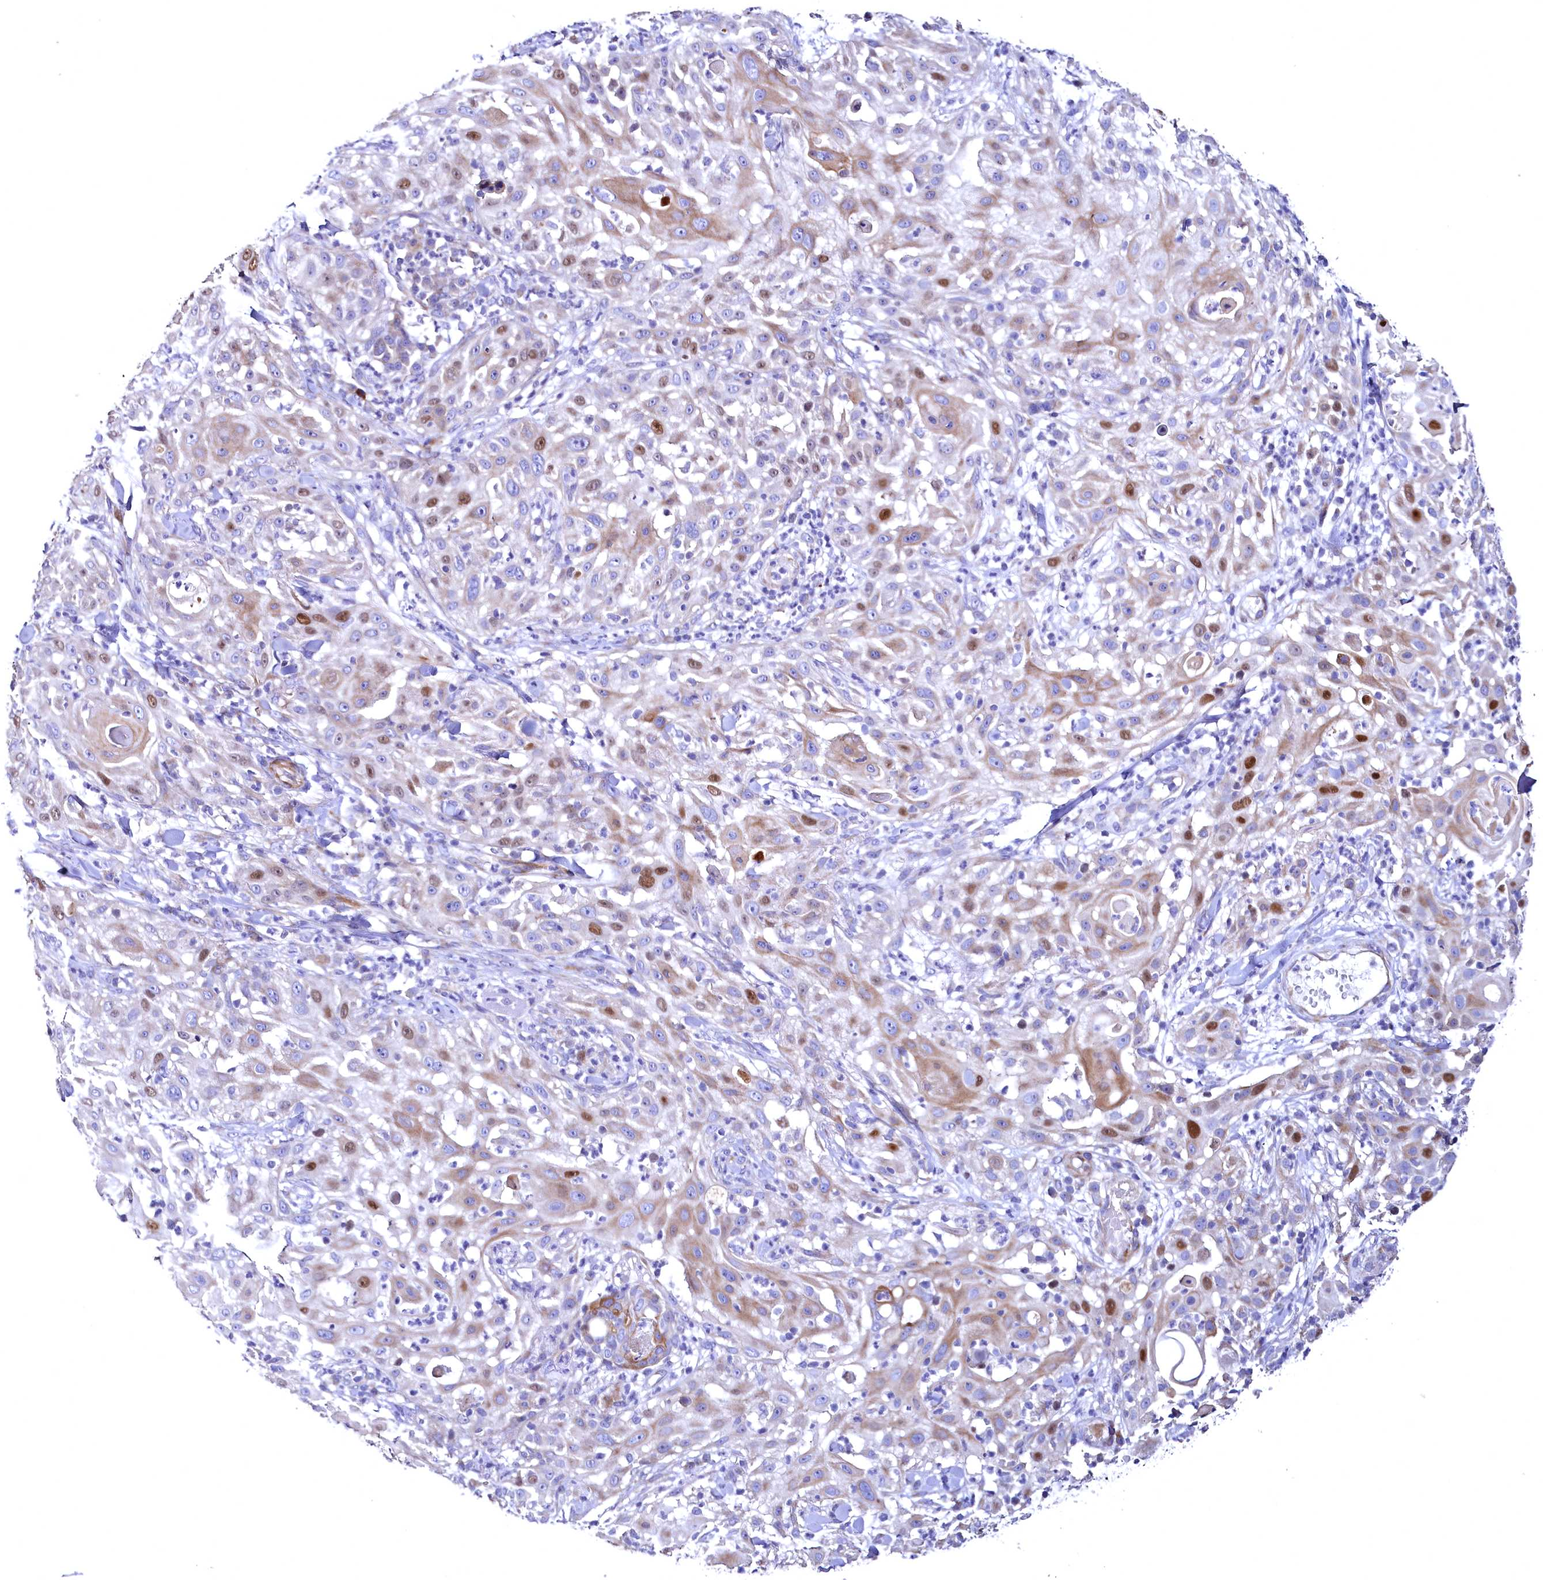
{"staining": {"intensity": "strong", "quantity": "<25%", "location": "cytoplasmic/membranous,nuclear"}, "tissue": "skin cancer", "cell_type": "Tumor cells", "image_type": "cancer", "snomed": [{"axis": "morphology", "description": "Squamous cell carcinoma, NOS"}, {"axis": "topography", "description": "Skin"}], "caption": "IHC image of neoplastic tissue: human squamous cell carcinoma (skin) stained using immunohistochemistry (IHC) shows medium levels of strong protein expression localized specifically in the cytoplasmic/membranous and nuclear of tumor cells, appearing as a cytoplasmic/membranous and nuclear brown color.", "gene": "WNT8A", "patient": {"sex": "female", "age": 44}}